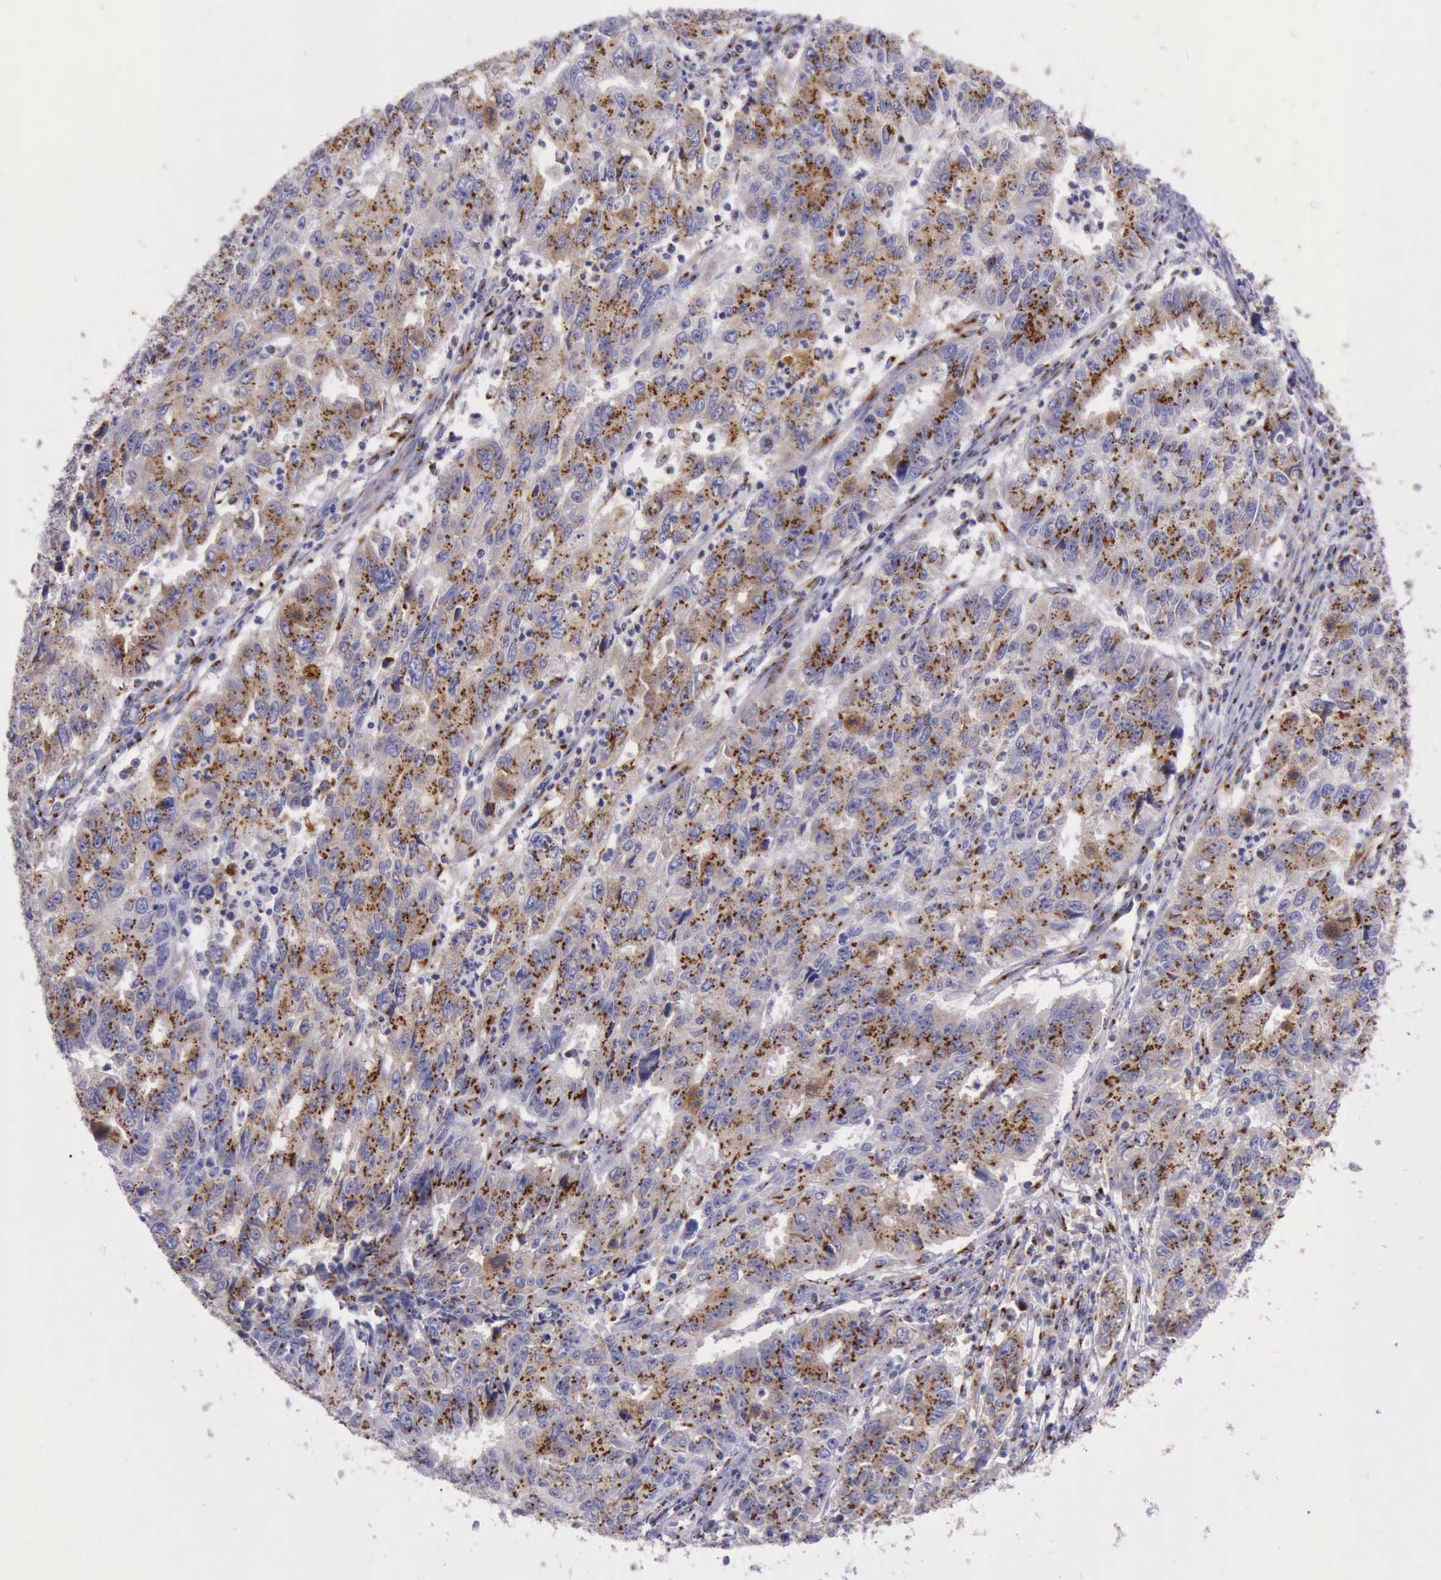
{"staining": {"intensity": "strong", "quantity": ">75%", "location": "cytoplasmic/membranous"}, "tissue": "endometrial cancer", "cell_type": "Tumor cells", "image_type": "cancer", "snomed": [{"axis": "morphology", "description": "Adenocarcinoma, NOS"}, {"axis": "topography", "description": "Endometrium"}], "caption": "Tumor cells reveal high levels of strong cytoplasmic/membranous staining in about >75% of cells in human endometrial cancer.", "gene": "GOLGA5", "patient": {"sex": "female", "age": 42}}